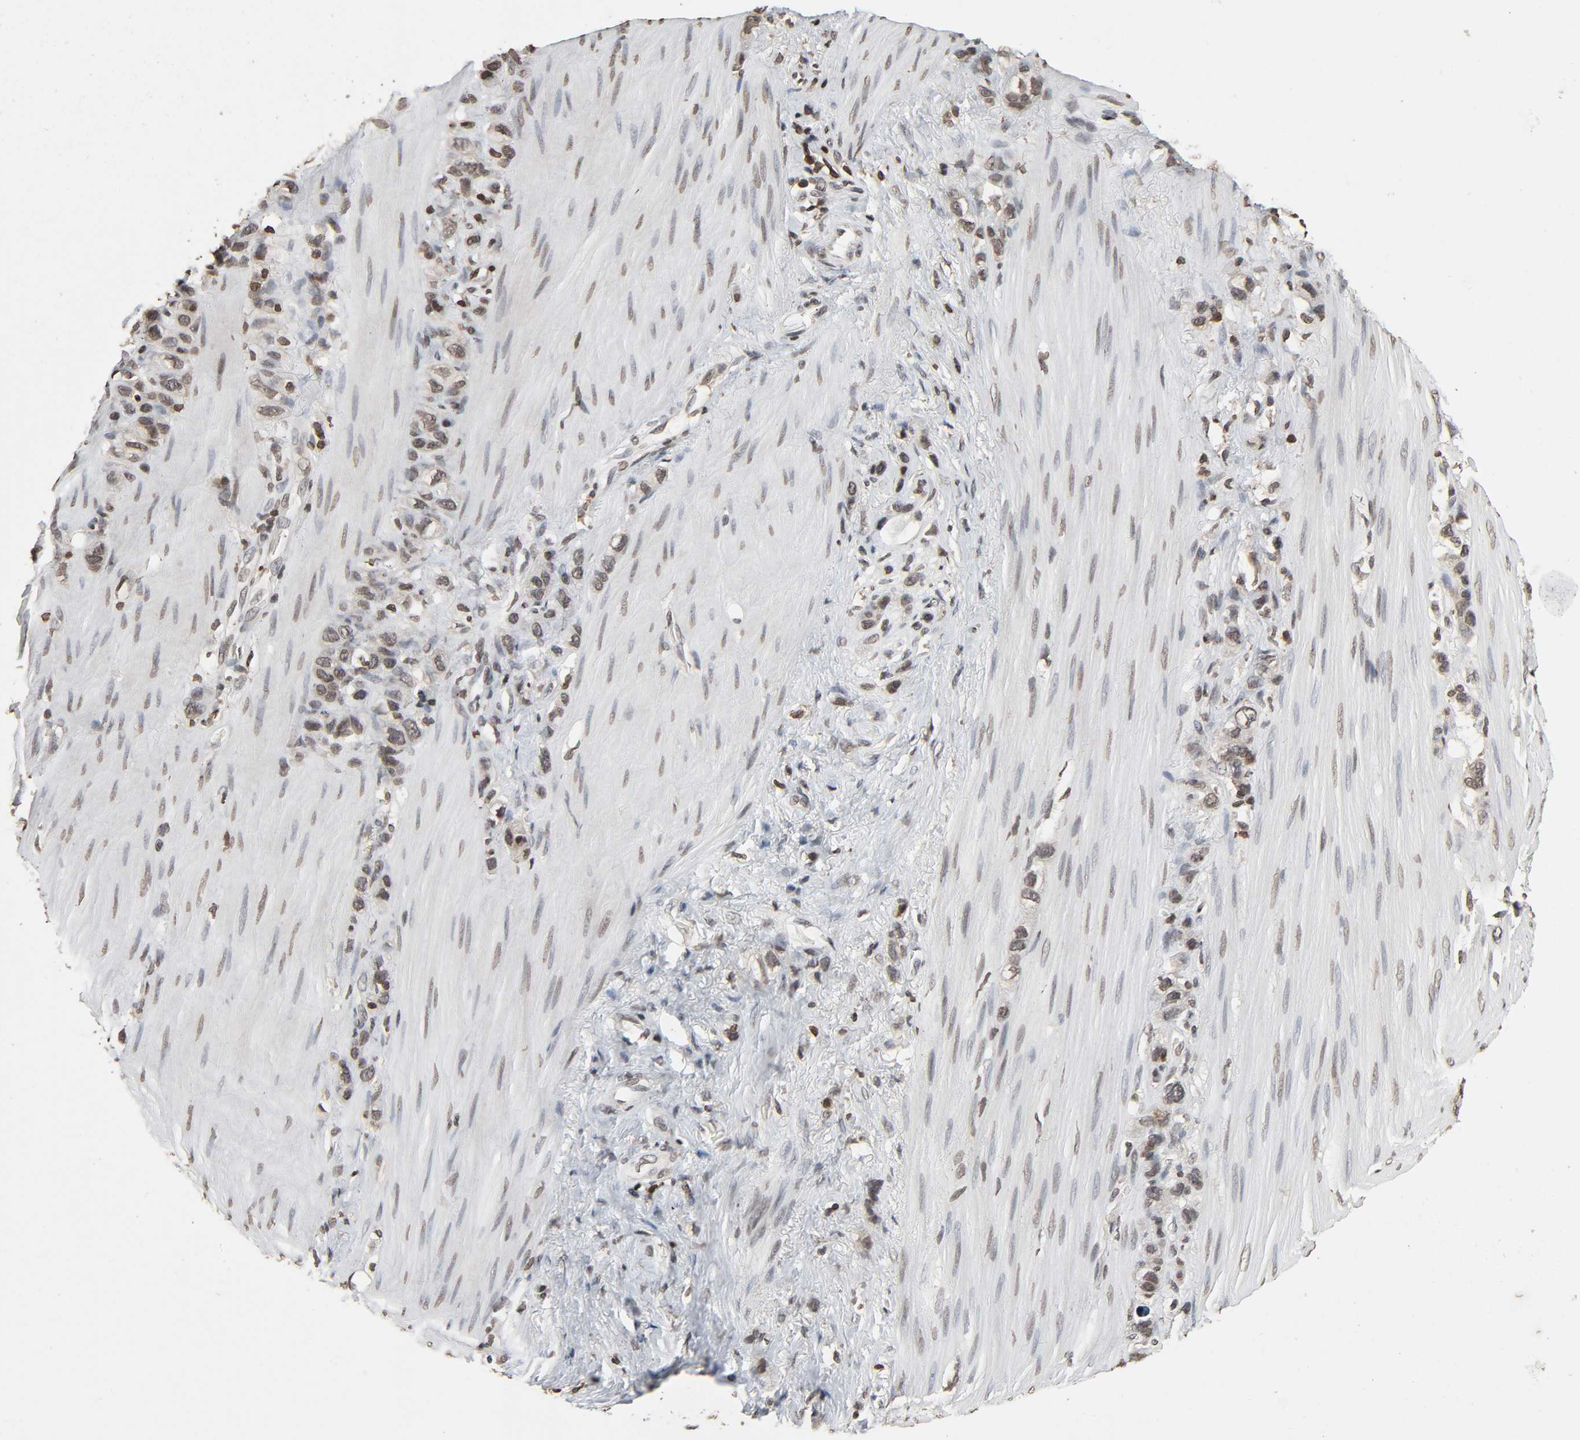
{"staining": {"intensity": "negative", "quantity": "none", "location": "none"}, "tissue": "stomach cancer", "cell_type": "Tumor cells", "image_type": "cancer", "snomed": [{"axis": "morphology", "description": "Normal tissue, NOS"}, {"axis": "morphology", "description": "Adenocarcinoma, NOS"}, {"axis": "morphology", "description": "Adenocarcinoma, High grade"}, {"axis": "topography", "description": "Stomach, upper"}, {"axis": "topography", "description": "Stomach"}], "caption": "Tumor cells are negative for protein expression in human adenocarcinoma (high-grade) (stomach). (DAB immunohistochemistry visualized using brightfield microscopy, high magnification).", "gene": "STK4", "patient": {"sex": "female", "age": 65}}